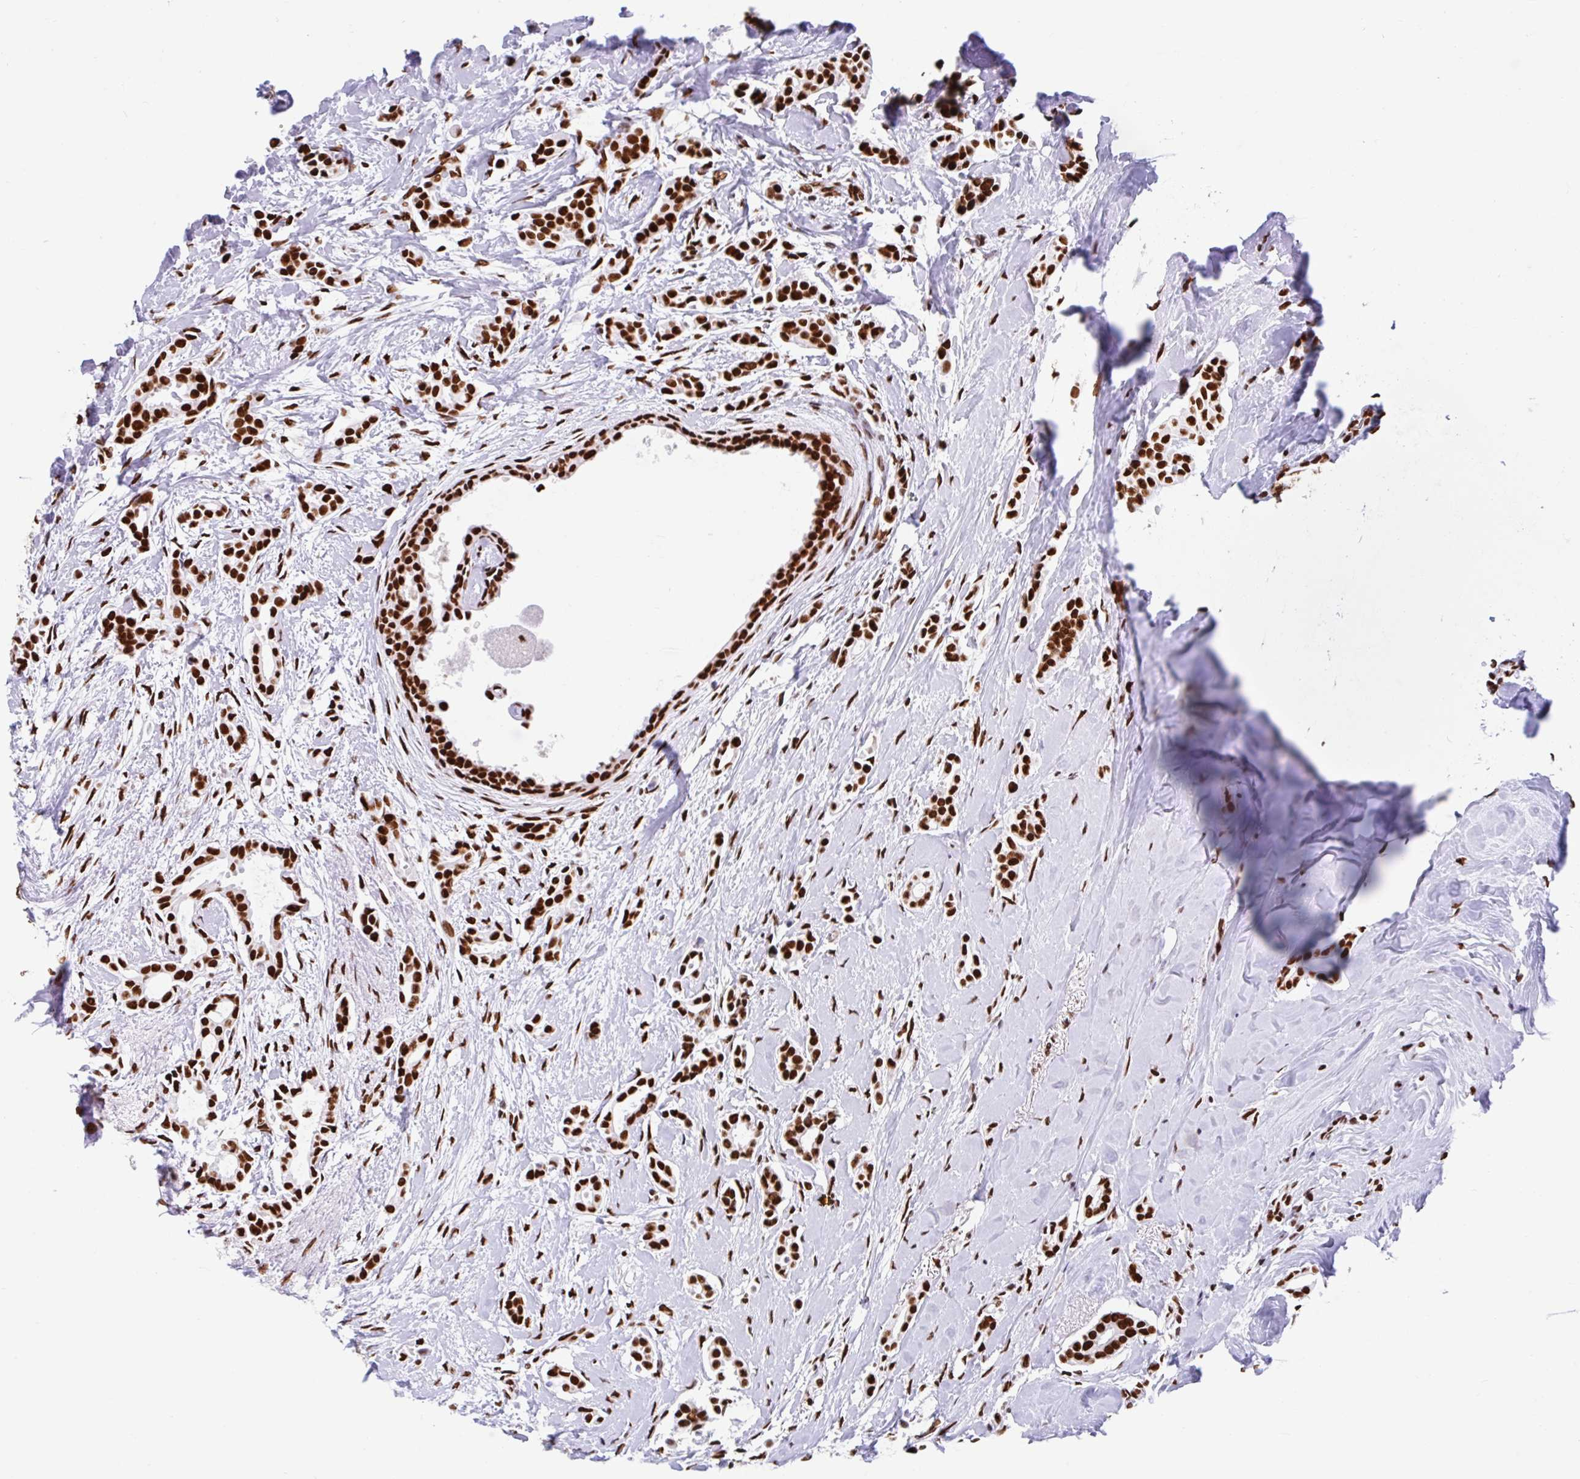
{"staining": {"intensity": "strong", "quantity": ">75%", "location": "nuclear"}, "tissue": "breast cancer", "cell_type": "Tumor cells", "image_type": "cancer", "snomed": [{"axis": "morphology", "description": "Duct carcinoma"}, {"axis": "topography", "description": "Breast"}], "caption": "Intraductal carcinoma (breast) stained with immunohistochemistry (IHC) shows strong nuclear positivity in about >75% of tumor cells.", "gene": "KHDRBS1", "patient": {"sex": "female", "age": 64}}